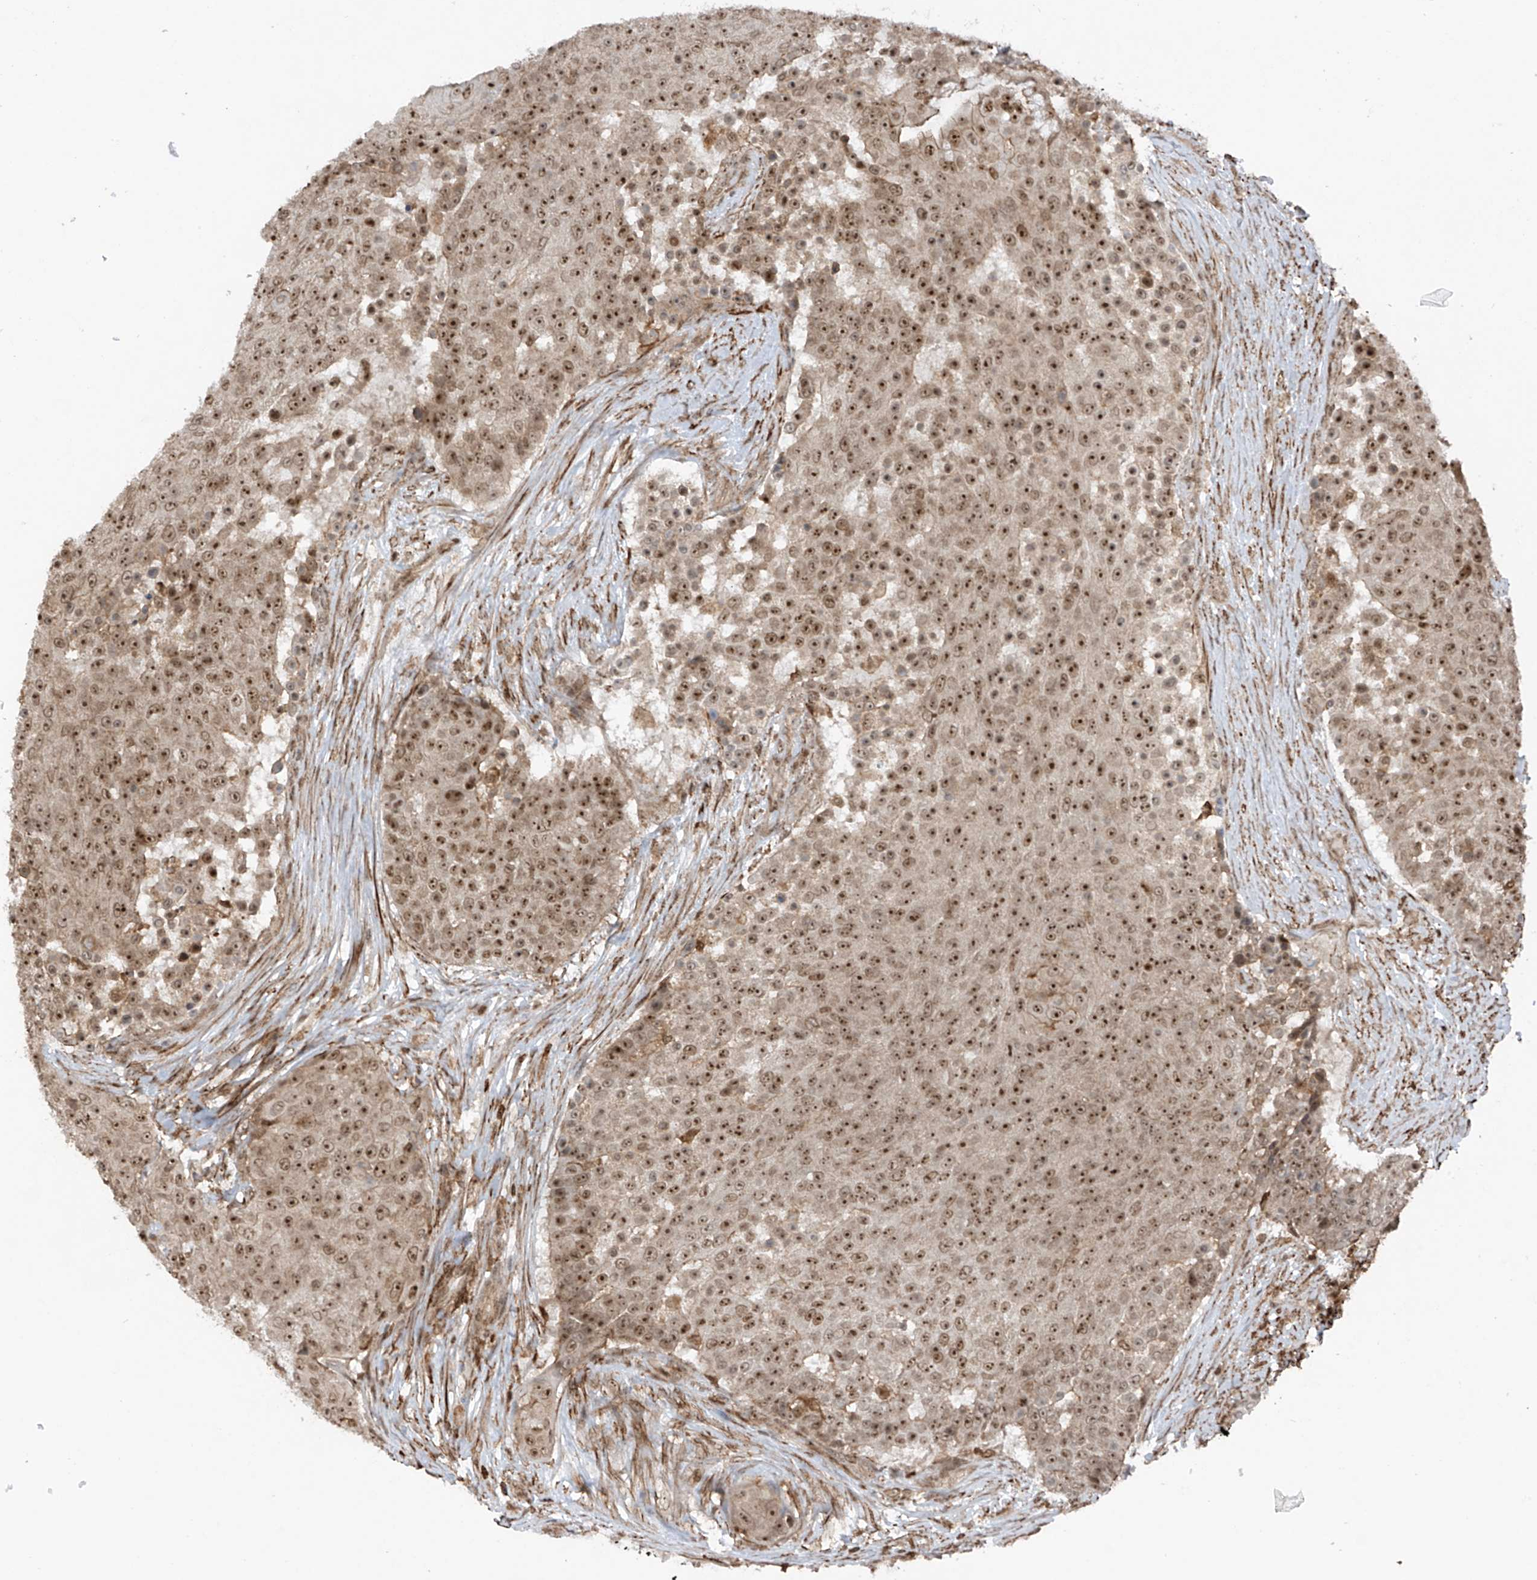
{"staining": {"intensity": "moderate", "quantity": ">75%", "location": "nuclear"}, "tissue": "urothelial cancer", "cell_type": "Tumor cells", "image_type": "cancer", "snomed": [{"axis": "morphology", "description": "Urothelial carcinoma, High grade"}, {"axis": "topography", "description": "Urinary bladder"}], "caption": "DAB immunohistochemical staining of urothelial cancer displays moderate nuclear protein positivity in about >75% of tumor cells.", "gene": "REPIN1", "patient": {"sex": "female", "age": 63}}